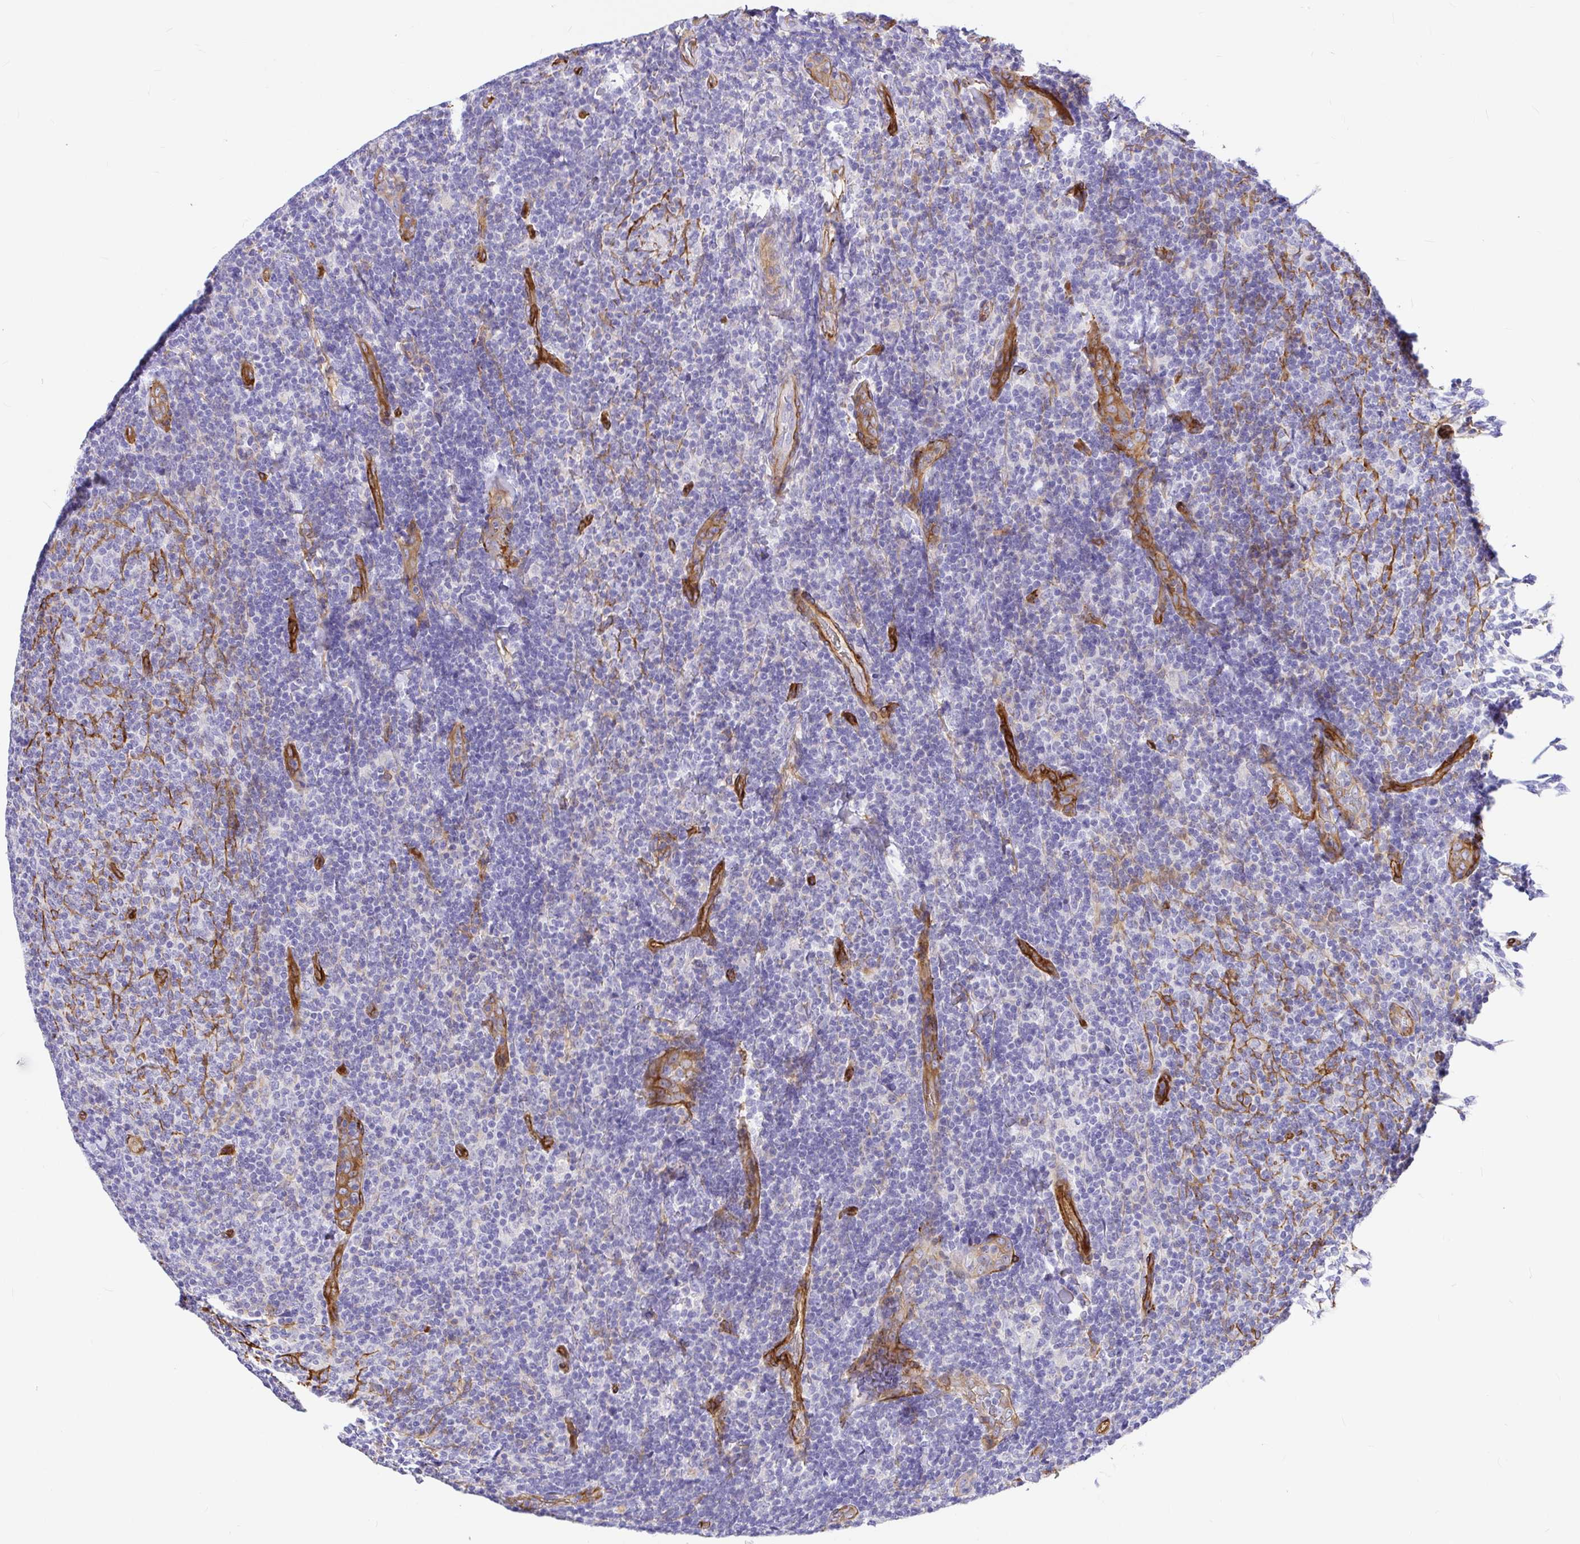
{"staining": {"intensity": "negative", "quantity": "none", "location": "none"}, "tissue": "lymphoma", "cell_type": "Tumor cells", "image_type": "cancer", "snomed": [{"axis": "morphology", "description": "Malignant lymphoma, non-Hodgkin's type, Low grade"}, {"axis": "topography", "description": "Lymph node"}], "caption": "Immunohistochemical staining of human lymphoma exhibits no significant staining in tumor cells.", "gene": "MYO1B", "patient": {"sex": "male", "age": 52}}